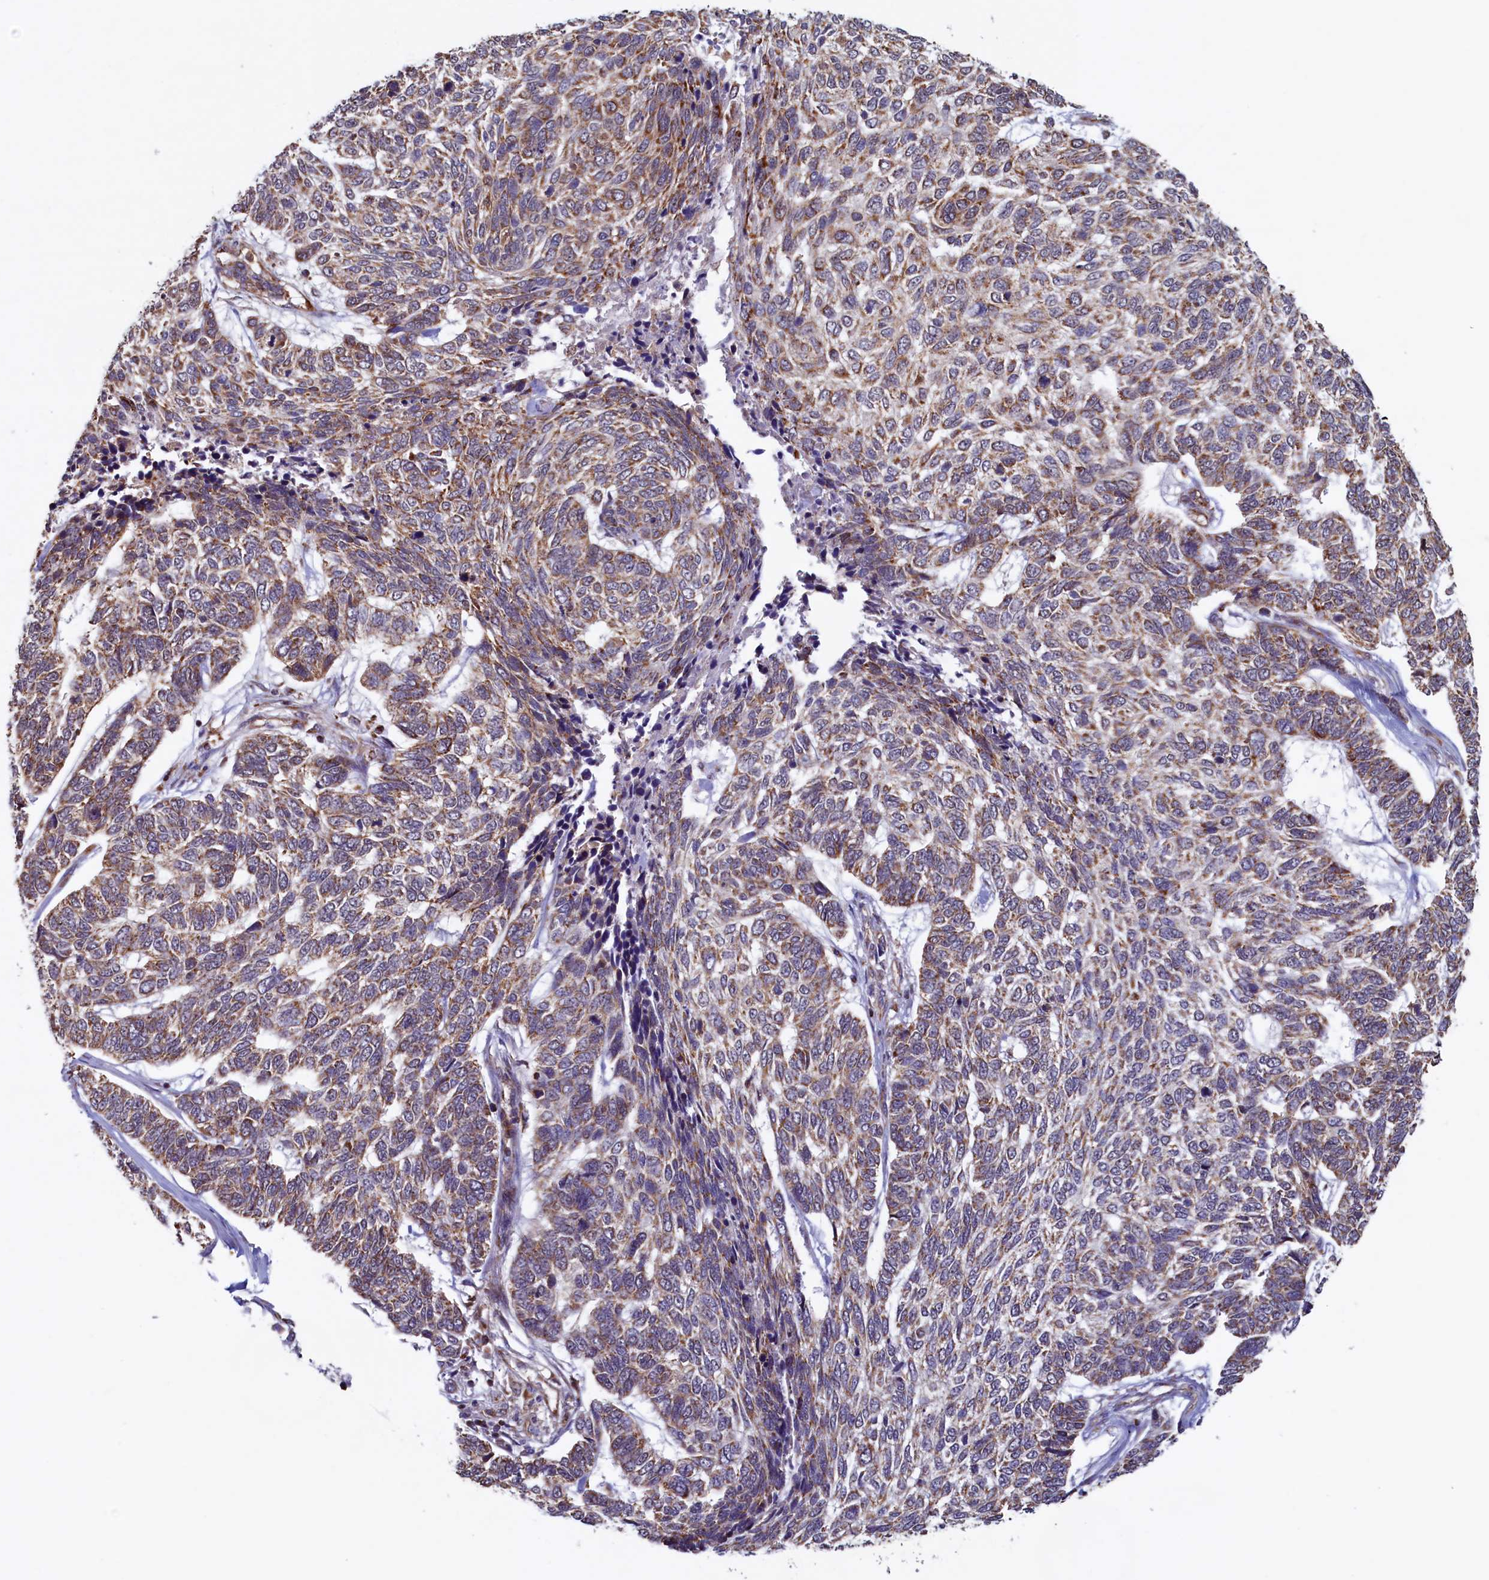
{"staining": {"intensity": "moderate", "quantity": ">75%", "location": "cytoplasmic/membranous"}, "tissue": "skin cancer", "cell_type": "Tumor cells", "image_type": "cancer", "snomed": [{"axis": "morphology", "description": "Basal cell carcinoma"}, {"axis": "topography", "description": "Skin"}], "caption": "Immunohistochemical staining of human skin cancer (basal cell carcinoma) shows medium levels of moderate cytoplasmic/membranous protein staining in about >75% of tumor cells.", "gene": "UBE3B", "patient": {"sex": "female", "age": 65}}